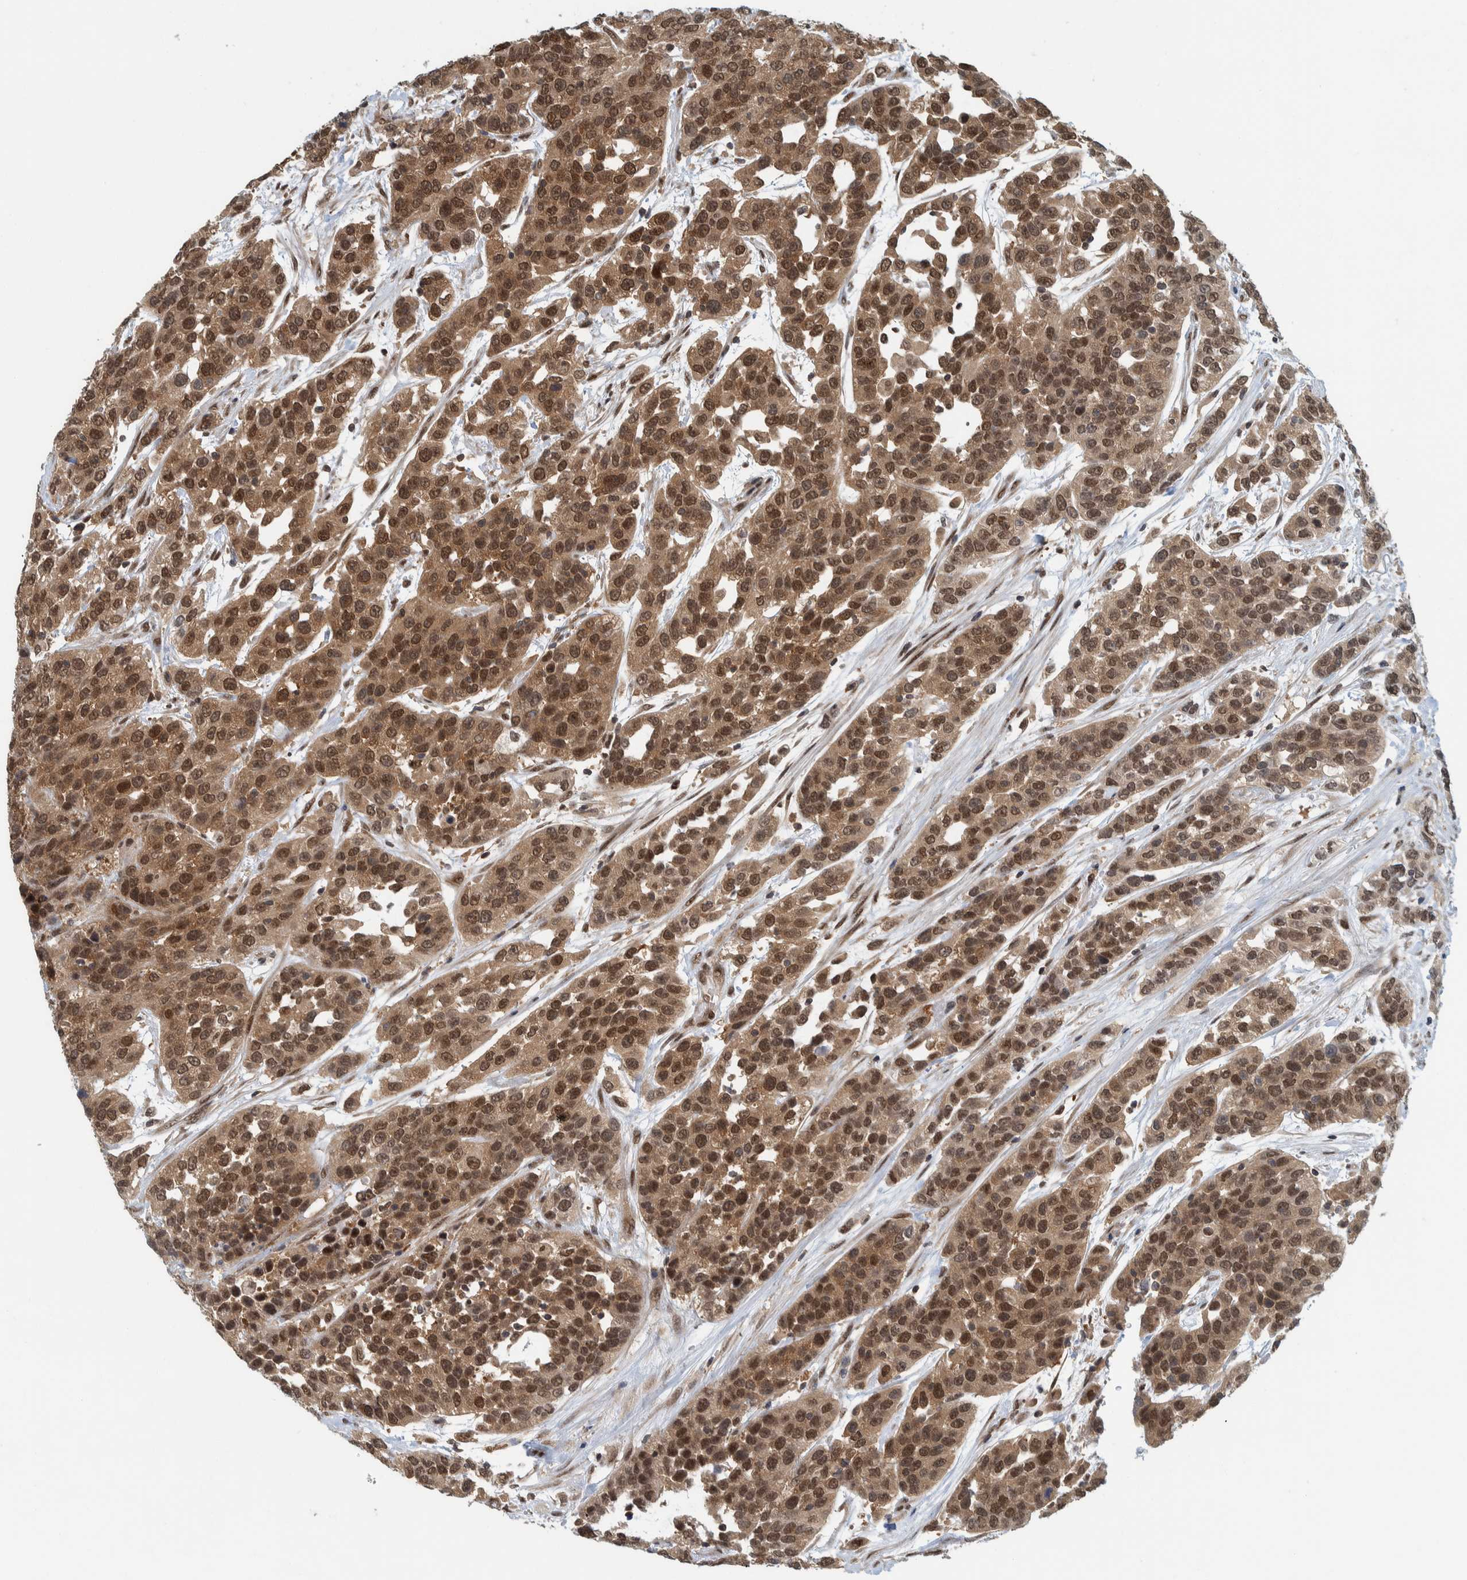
{"staining": {"intensity": "strong", "quantity": ">75%", "location": "cytoplasmic/membranous,nuclear"}, "tissue": "urothelial cancer", "cell_type": "Tumor cells", "image_type": "cancer", "snomed": [{"axis": "morphology", "description": "Urothelial carcinoma, High grade"}, {"axis": "topography", "description": "Urinary bladder"}], "caption": "High-grade urothelial carcinoma was stained to show a protein in brown. There is high levels of strong cytoplasmic/membranous and nuclear positivity in approximately >75% of tumor cells. The protein is stained brown, and the nuclei are stained in blue (DAB IHC with brightfield microscopy, high magnification).", "gene": "COPS3", "patient": {"sex": "female", "age": 80}}